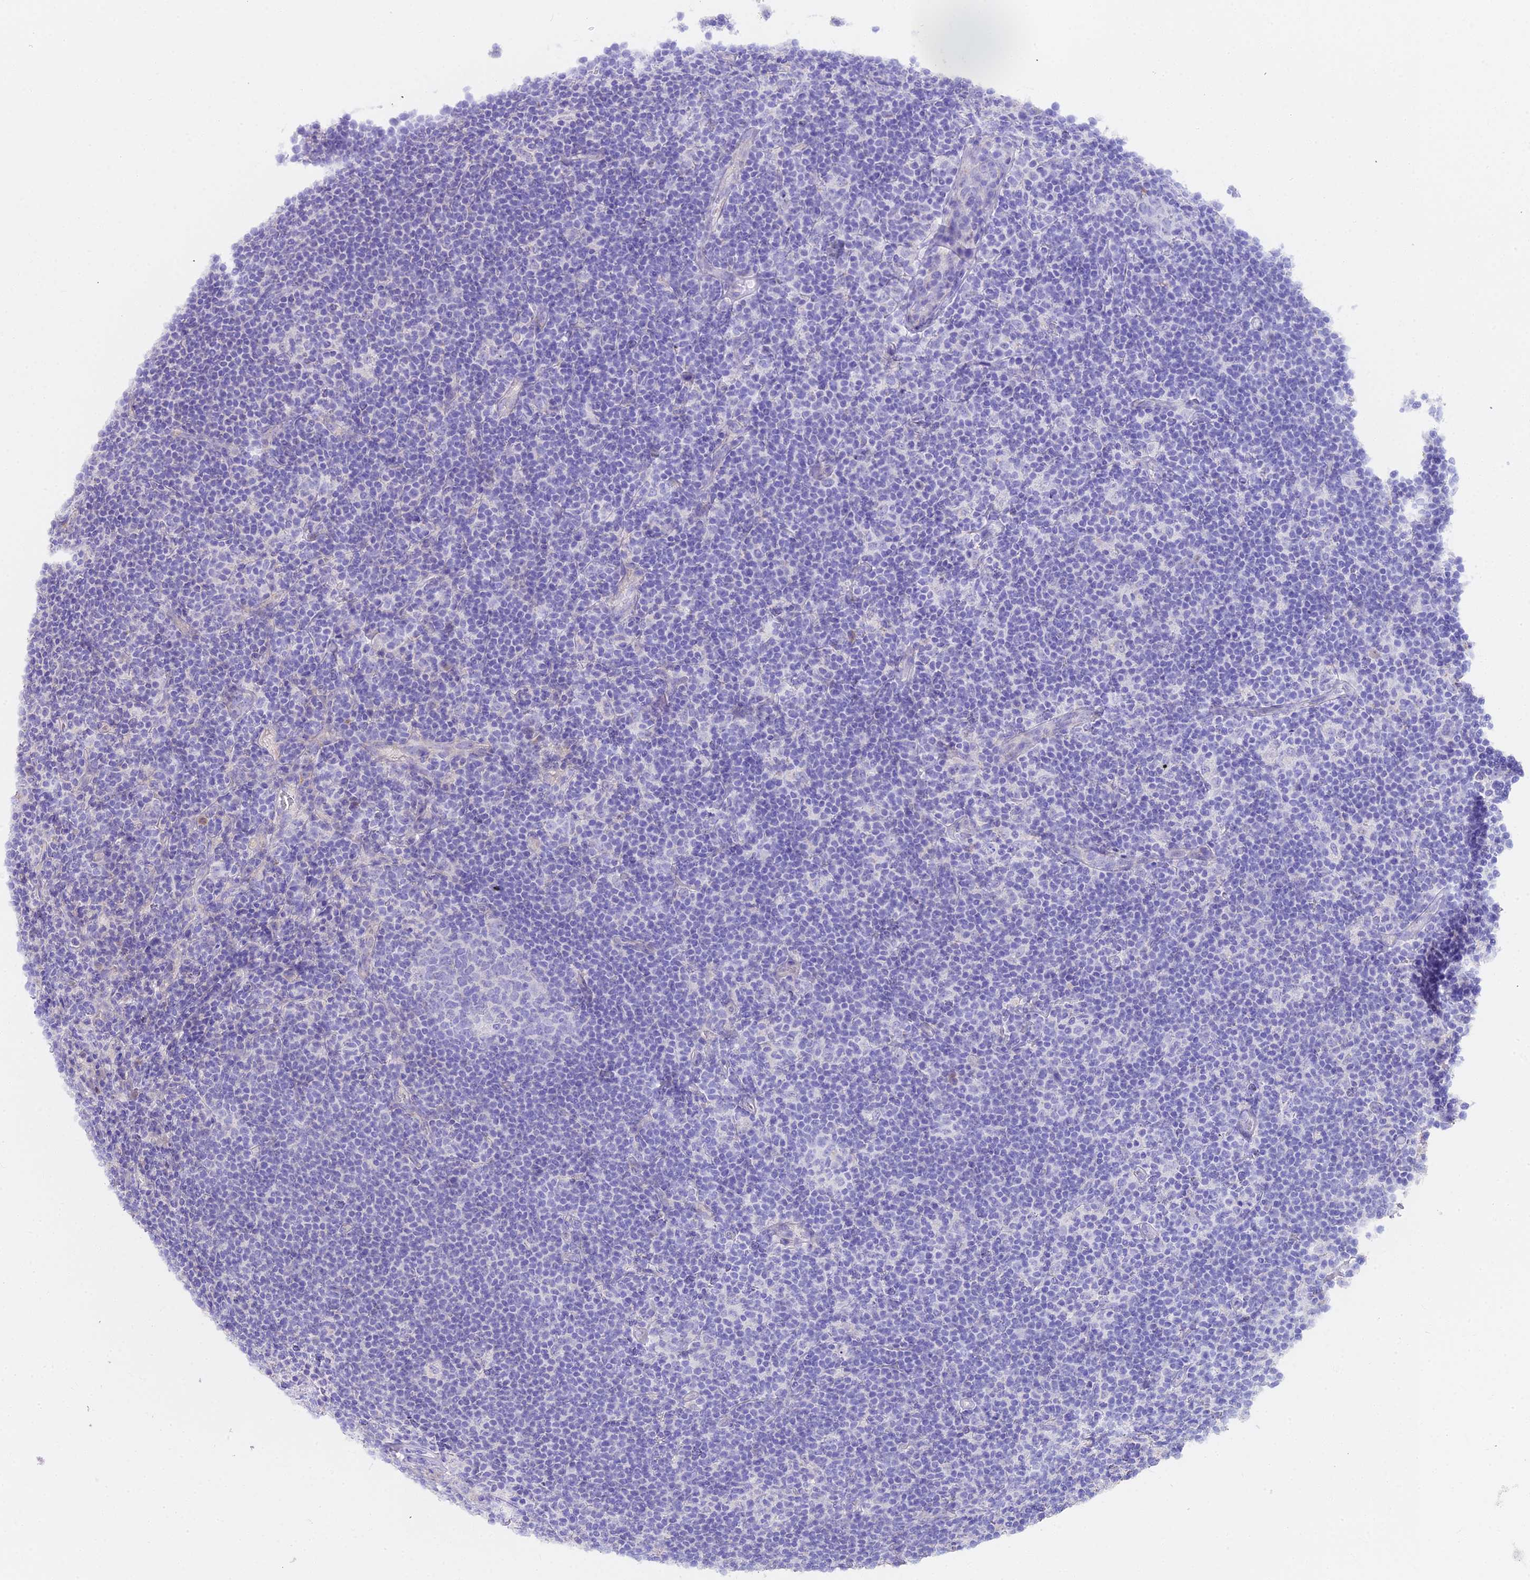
{"staining": {"intensity": "negative", "quantity": "none", "location": "none"}, "tissue": "lymphoma", "cell_type": "Tumor cells", "image_type": "cancer", "snomed": [{"axis": "morphology", "description": "Hodgkin's disease, NOS"}, {"axis": "topography", "description": "Lymph node"}], "caption": "Protein analysis of lymphoma shows no significant expression in tumor cells.", "gene": "METTL13", "patient": {"sex": "female", "age": 57}}